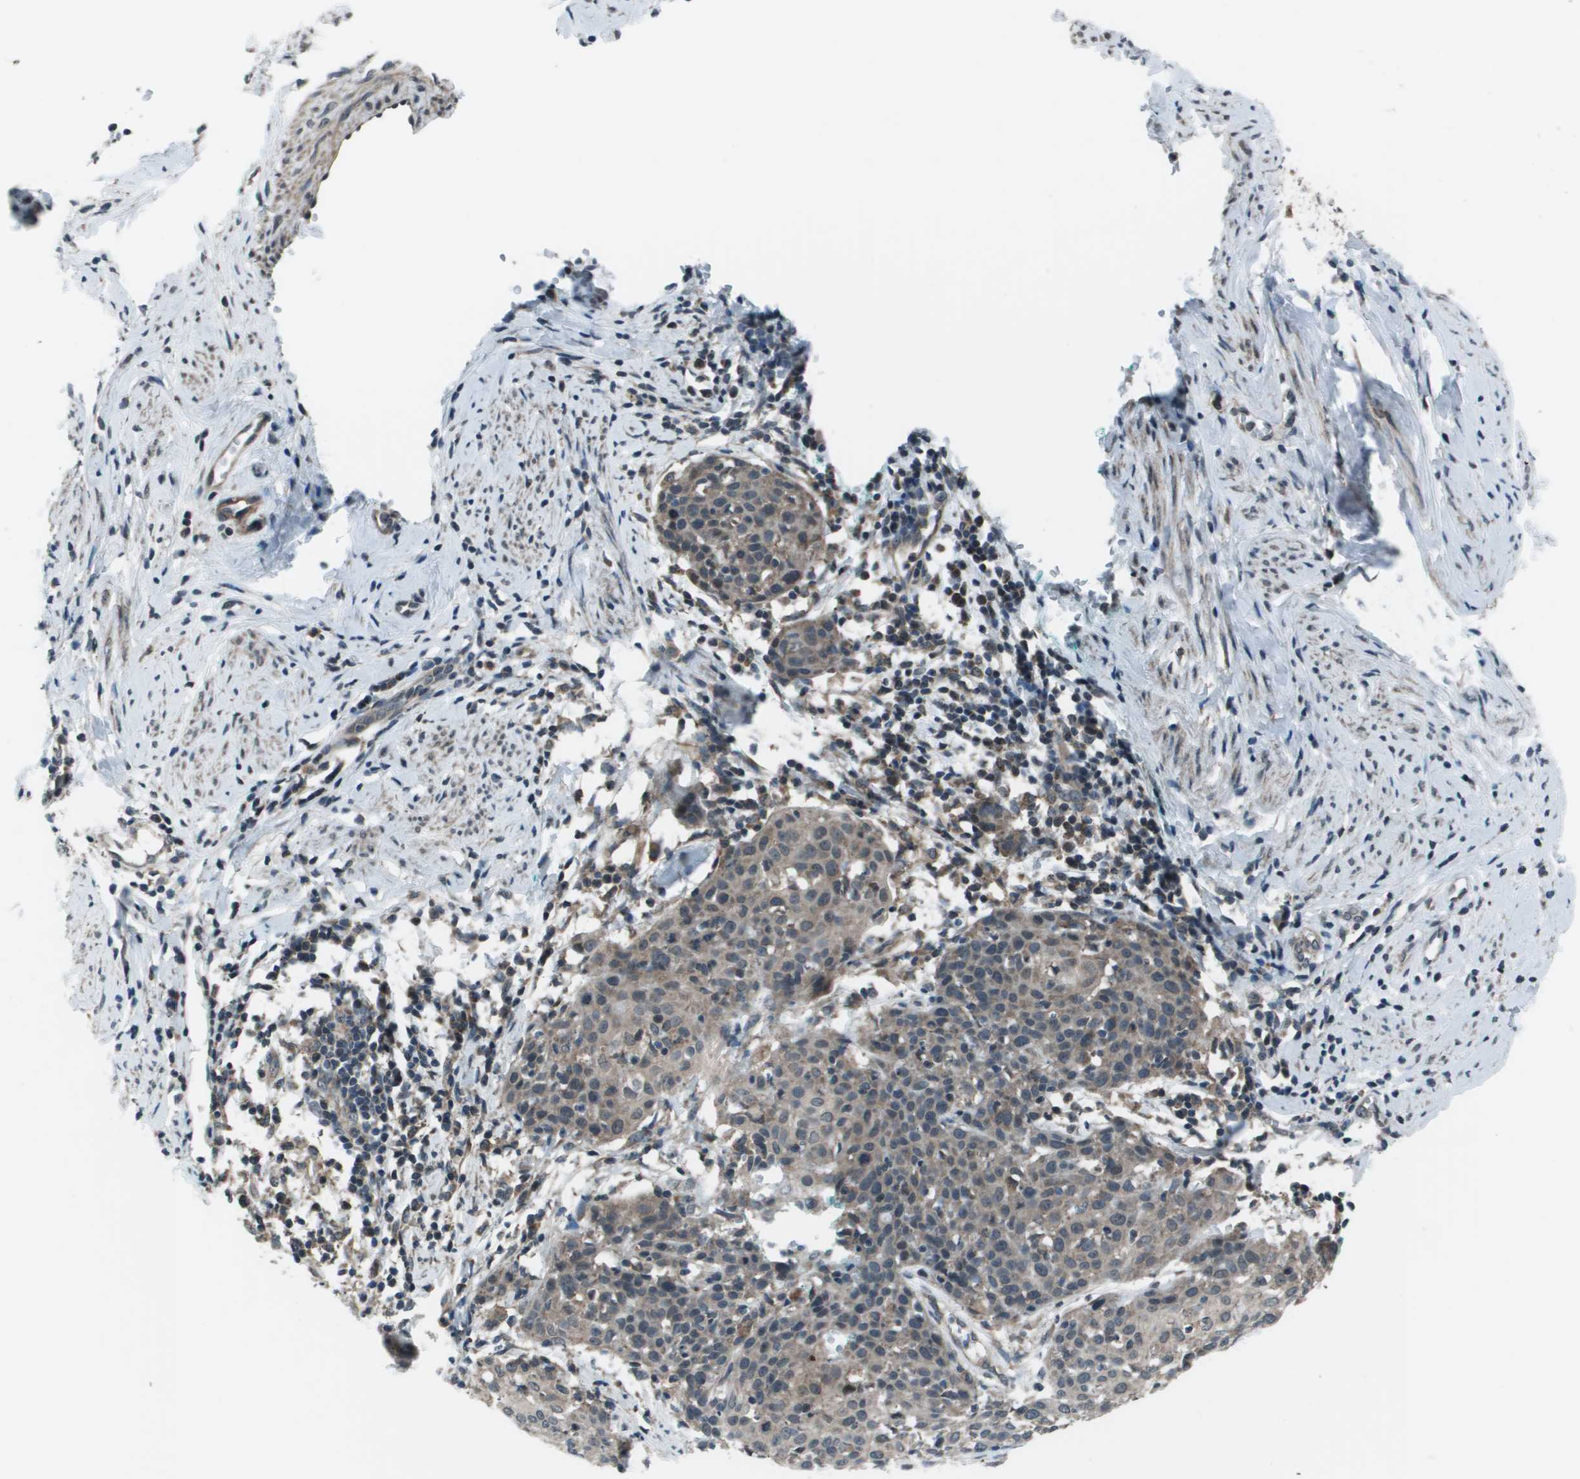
{"staining": {"intensity": "weak", "quantity": ">75%", "location": "cytoplasmic/membranous"}, "tissue": "cervical cancer", "cell_type": "Tumor cells", "image_type": "cancer", "snomed": [{"axis": "morphology", "description": "Squamous cell carcinoma, NOS"}, {"axis": "topography", "description": "Cervix"}], "caption": "Protein staining of cervical cancer (squamous cell carcinoma) tissue exhibits weak cytoplasmic/membranous staining in approximately >75% of tumor cells. (Stains: DAB (3,3'-diaminobenzidine) in brown, nuclei in blue, Microscopy: brightfield microscopy at high magnification).", "gene": "PPFIA1", "patient": {"sex": "female", "age": 38}}